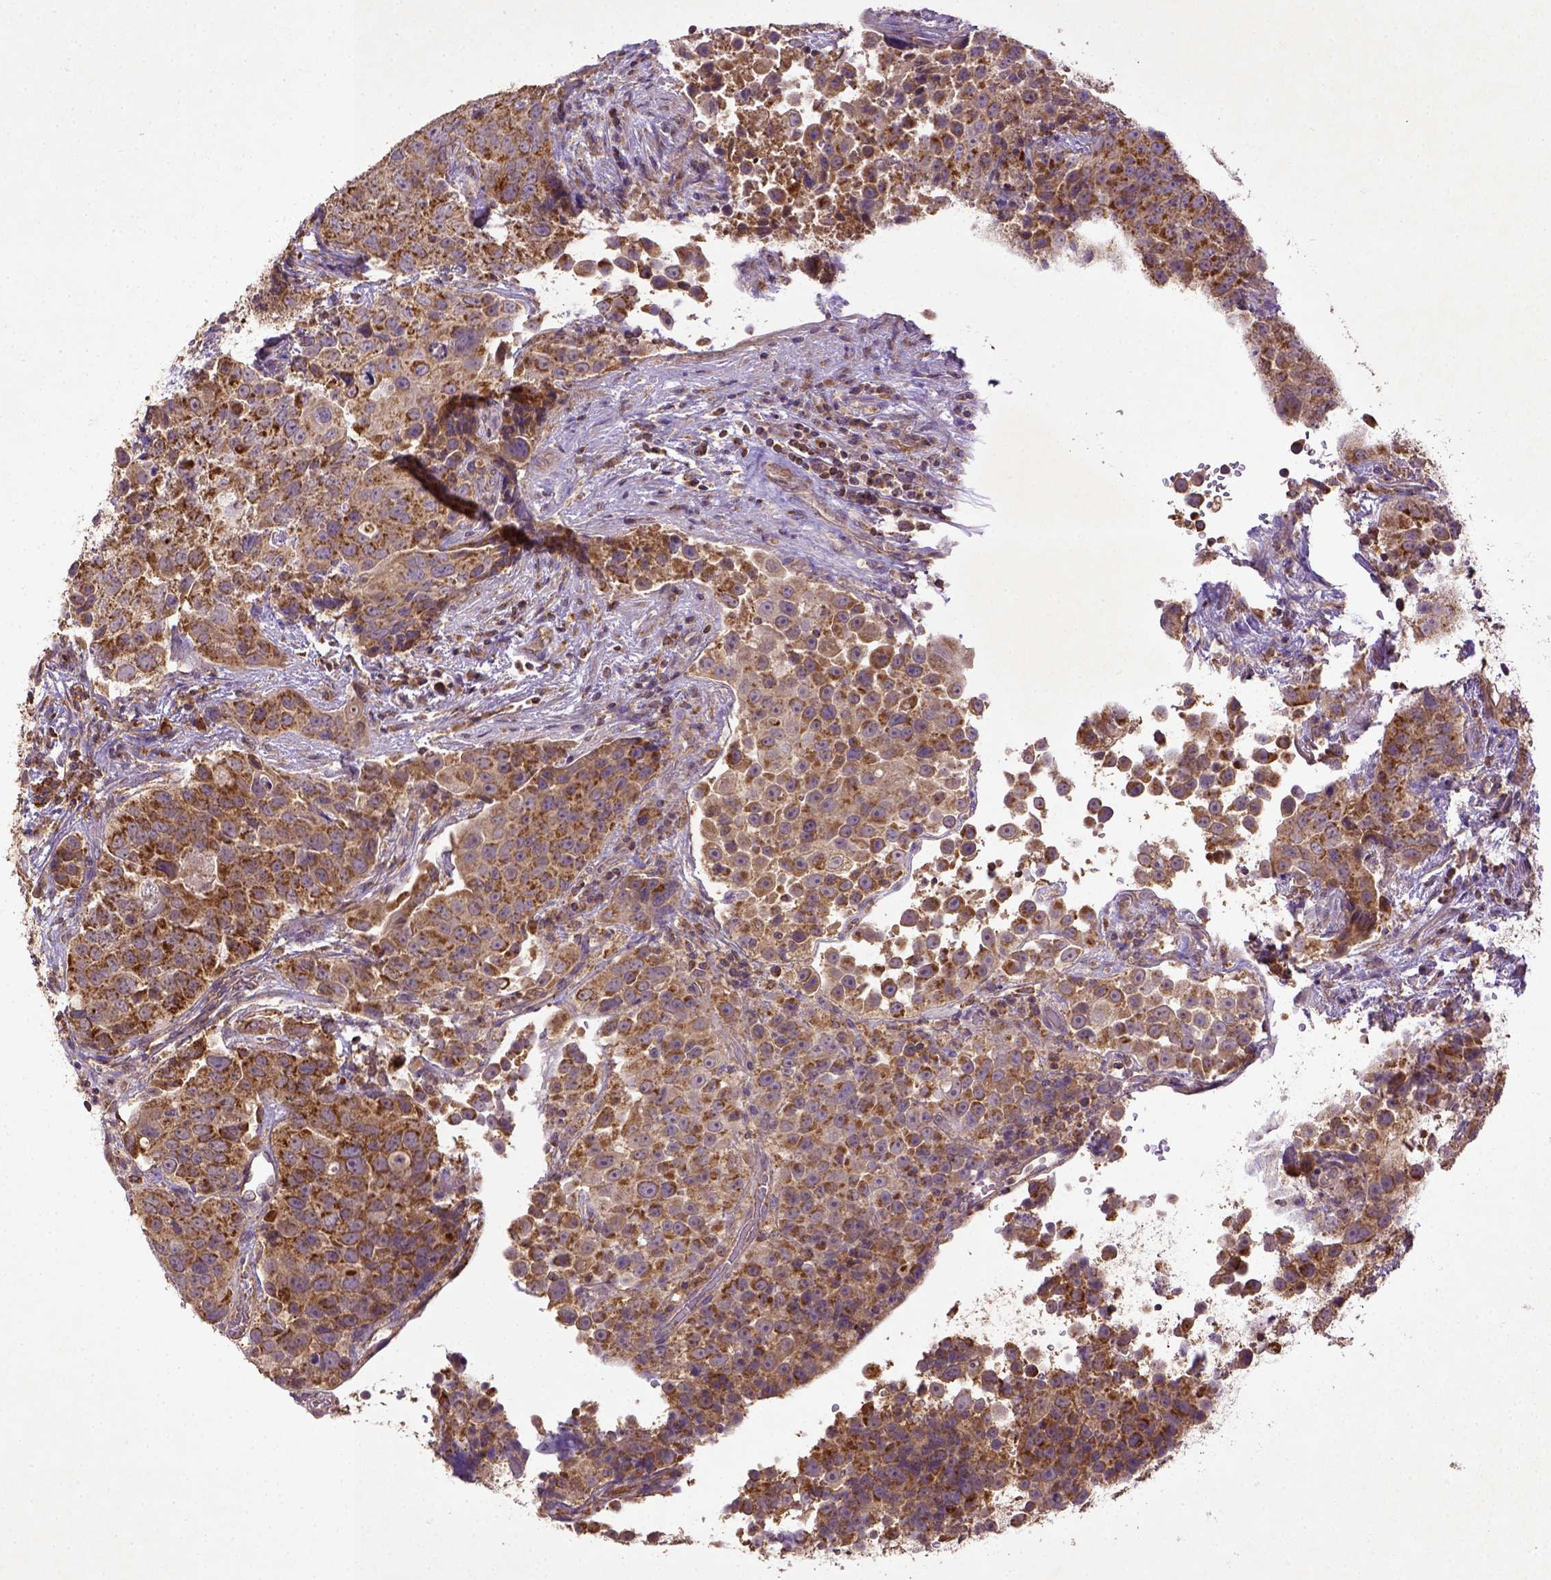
{"staining": {"intensity": "moderate", "quantity": ">75%", "location": "cytoplasmic/membranous"}, "tissue": "urothelial cancer", "cell_type": "Tumor cells", "image_type": "cancer", "snomed": [{"axis": "morphology", "description": "Urothelial carcinoma, NOS"}, {"axis": "topography", "description": "Urinary bladder"}], "caption": "Immunohistochemistry of urothelial cancer displays medium levels of moderate cytoplasmic/membranous expression in approximately >75% of tumor cells. (brown staining indicates protein expression, while blue staining denotes nuclei).", "gene": "MT-CO1", "patient": {"sex": "male", "age": 52}}